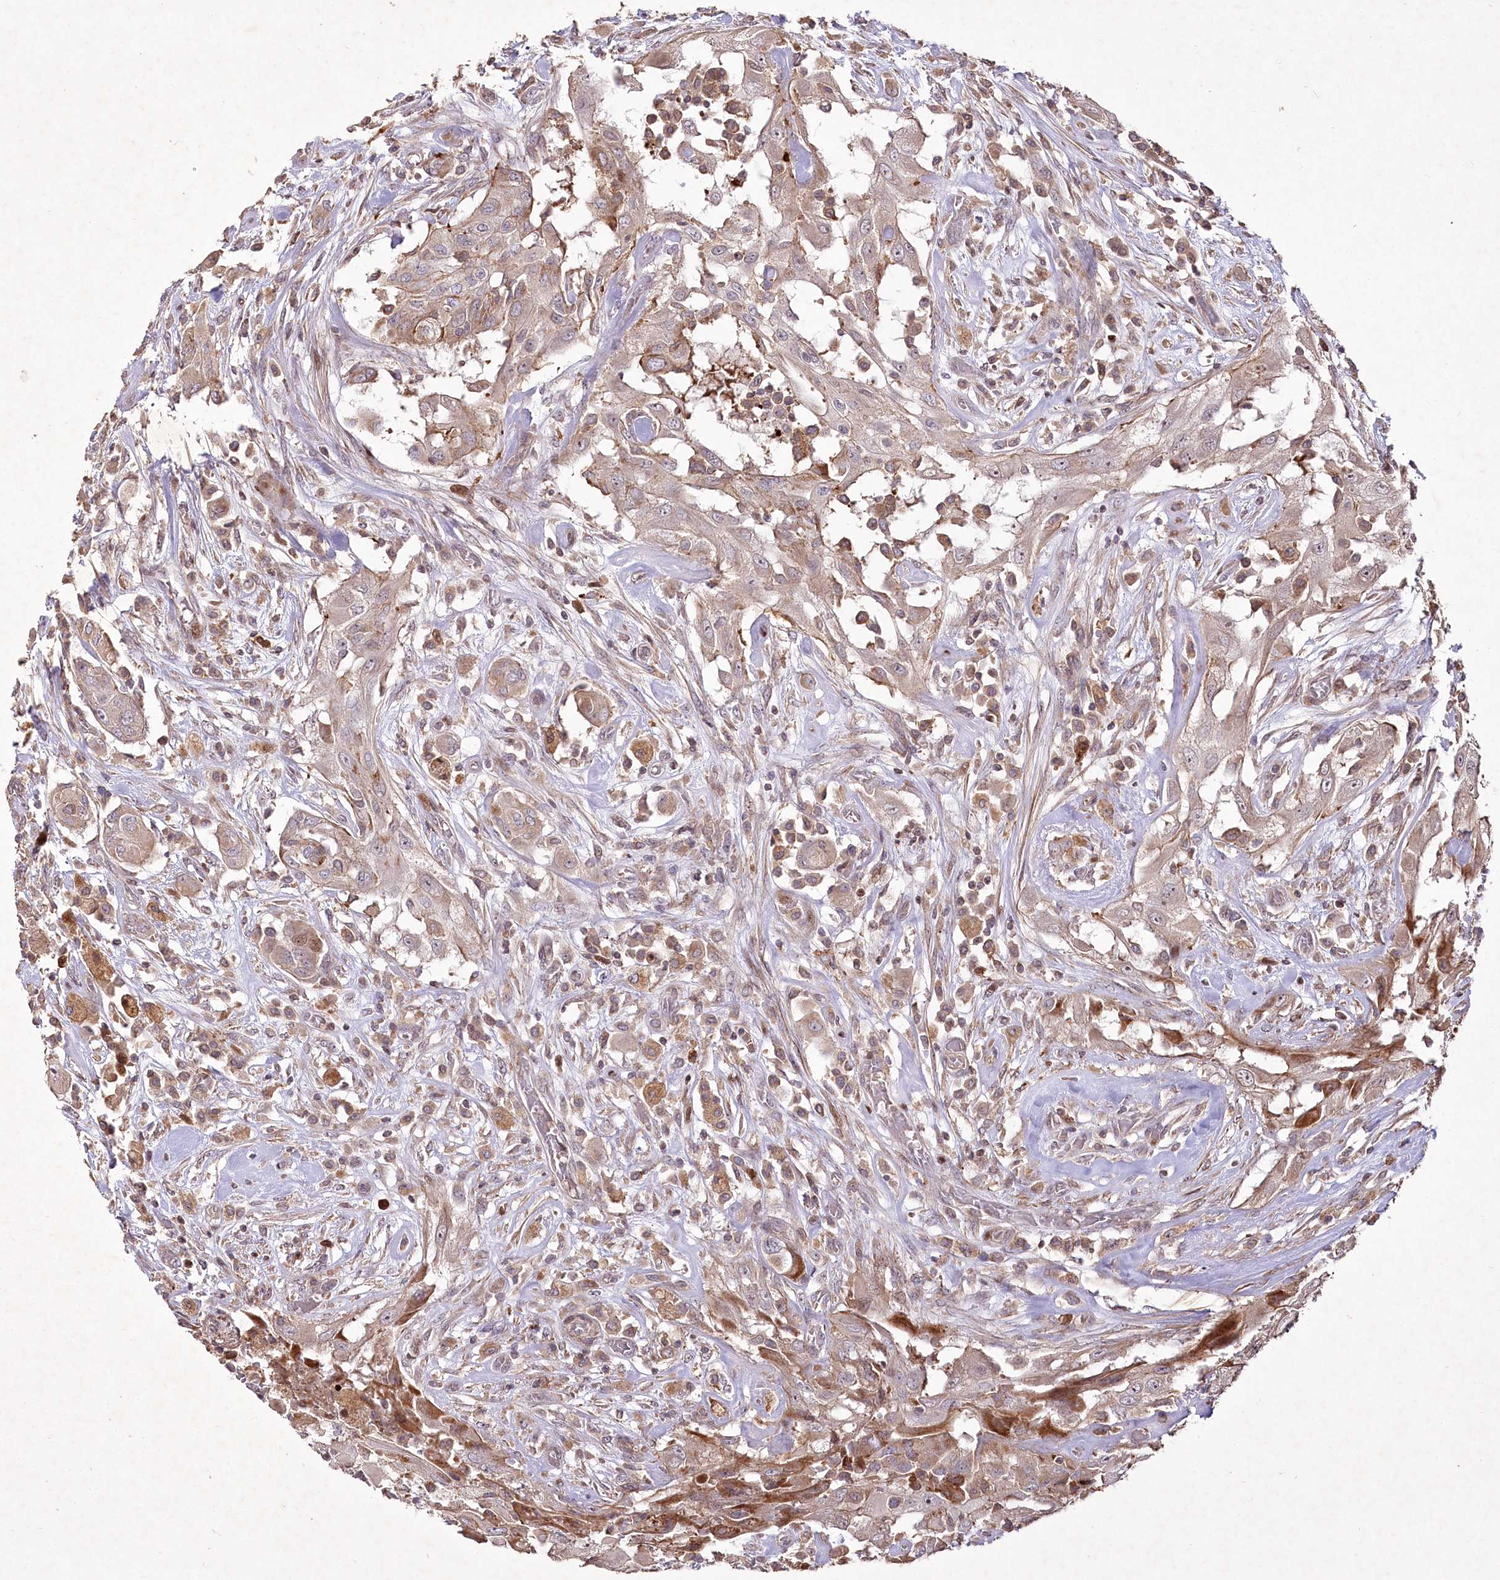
{"staining": {"intensity": "weak", "quantity": ">75%", "location": "cytoplasmic/membranous"}, "tissue": "thyroid cancer", "cell_type": "Tumor cells", "image_type": "cancer", "snomed": [{"axis": "morphology", "description": "Papillary adenocarcinoma, NOS"}, {"axis": "topography", "description": "Thyroid gland"}], "caption": "Immunohistochemistry of human thyroid cancer reveals low levels of weak cytoplasmic/membranous staining in about >75% of tumor cells.", "gene": "PSTK", "patient": {"sex": "female", "age": 59}}